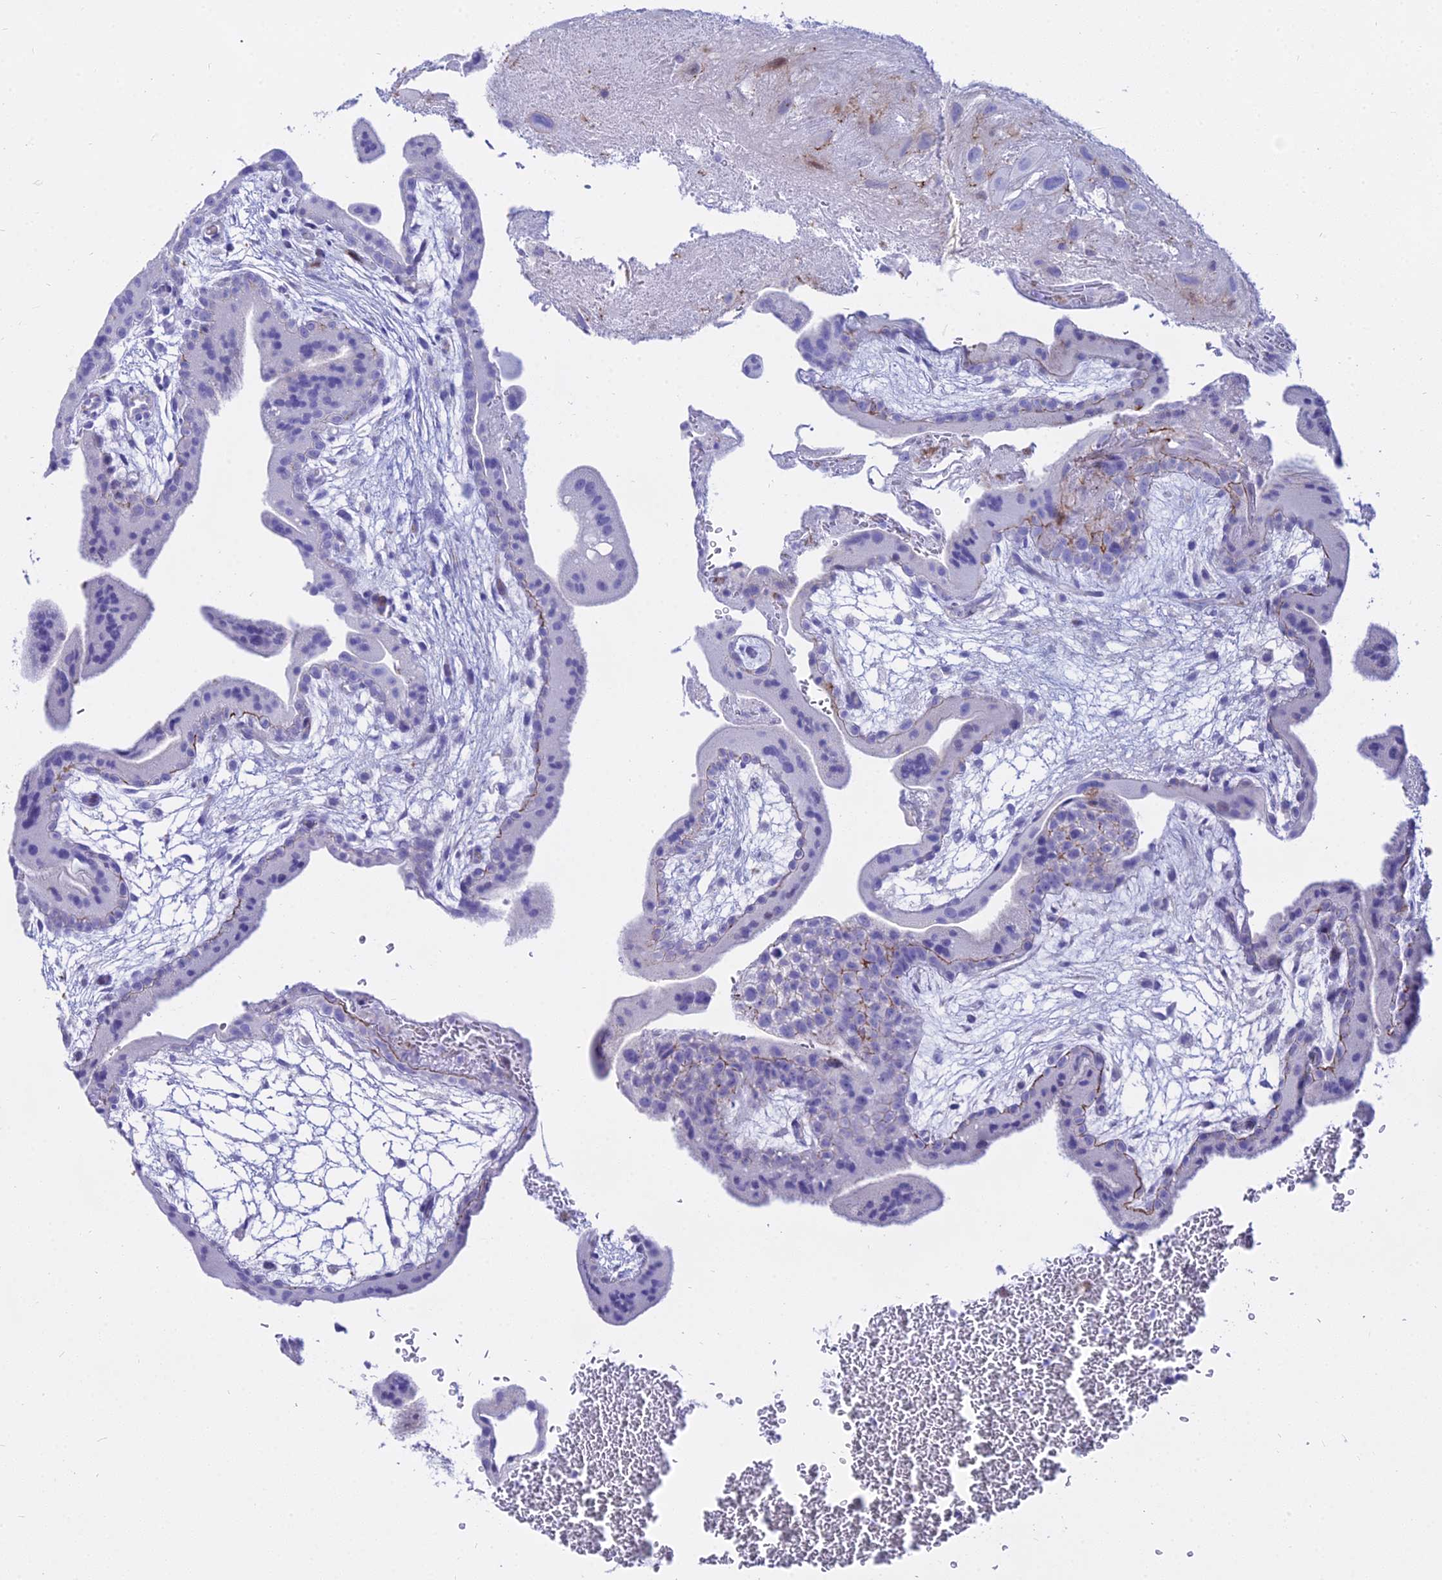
{"staining": {"intensity": "negative", "quantity": "none", "location": "none"}, "tissue": "placenta", "cell_type": "Decidual cells", "image_type": "normal", "snomed": [{"axis": "morphology", "description": "Normal tissue, NOS"}, {"axis": "topography", "description": "Placenta"}], "caption": "Immunohistochemistry (IHC) photomicrograph of unremarkable placenta stained for a protein (brown), which demonstrates no positivity in decidual cells.", "gene": "DLX1", "patient": {"sex": "female", "age": 35}}